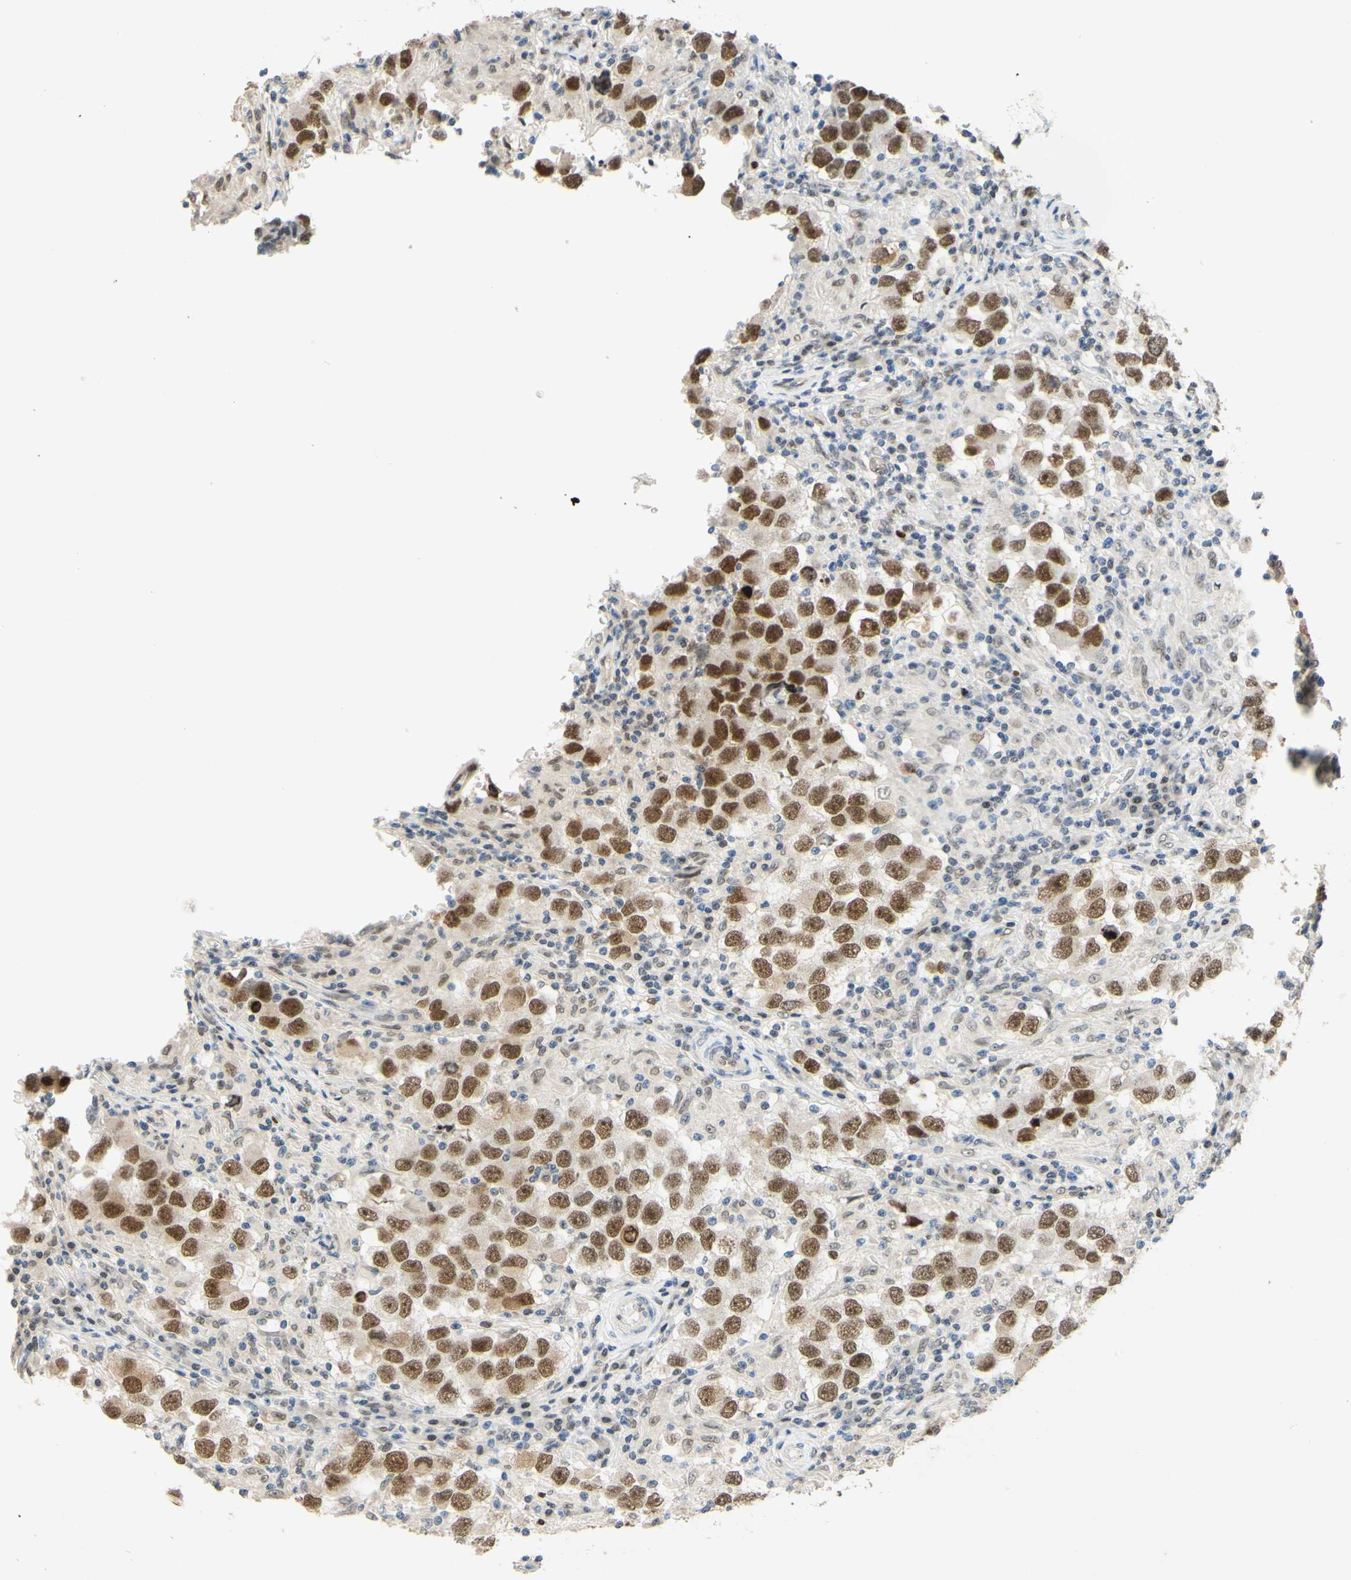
{"staining": {"intensity": "moderate", "quantity": ">75%", "location": "nuclear"}, "tissue": "testis cancer", "cell_type": "Tumor cells", "image_type": "cancer", "snomed": [{"axis": "morphology", "description": "Carcinoma, Embryonal, NOS"}, {"axis": "topography", "description": "Testis"}], "caption": "Protein expression analysis of human testis cancer reveals moderate nuclear expression in about >75% of tumor cells.", "gene": "POLB", "patient": {"sex": "male", "age": 21}}